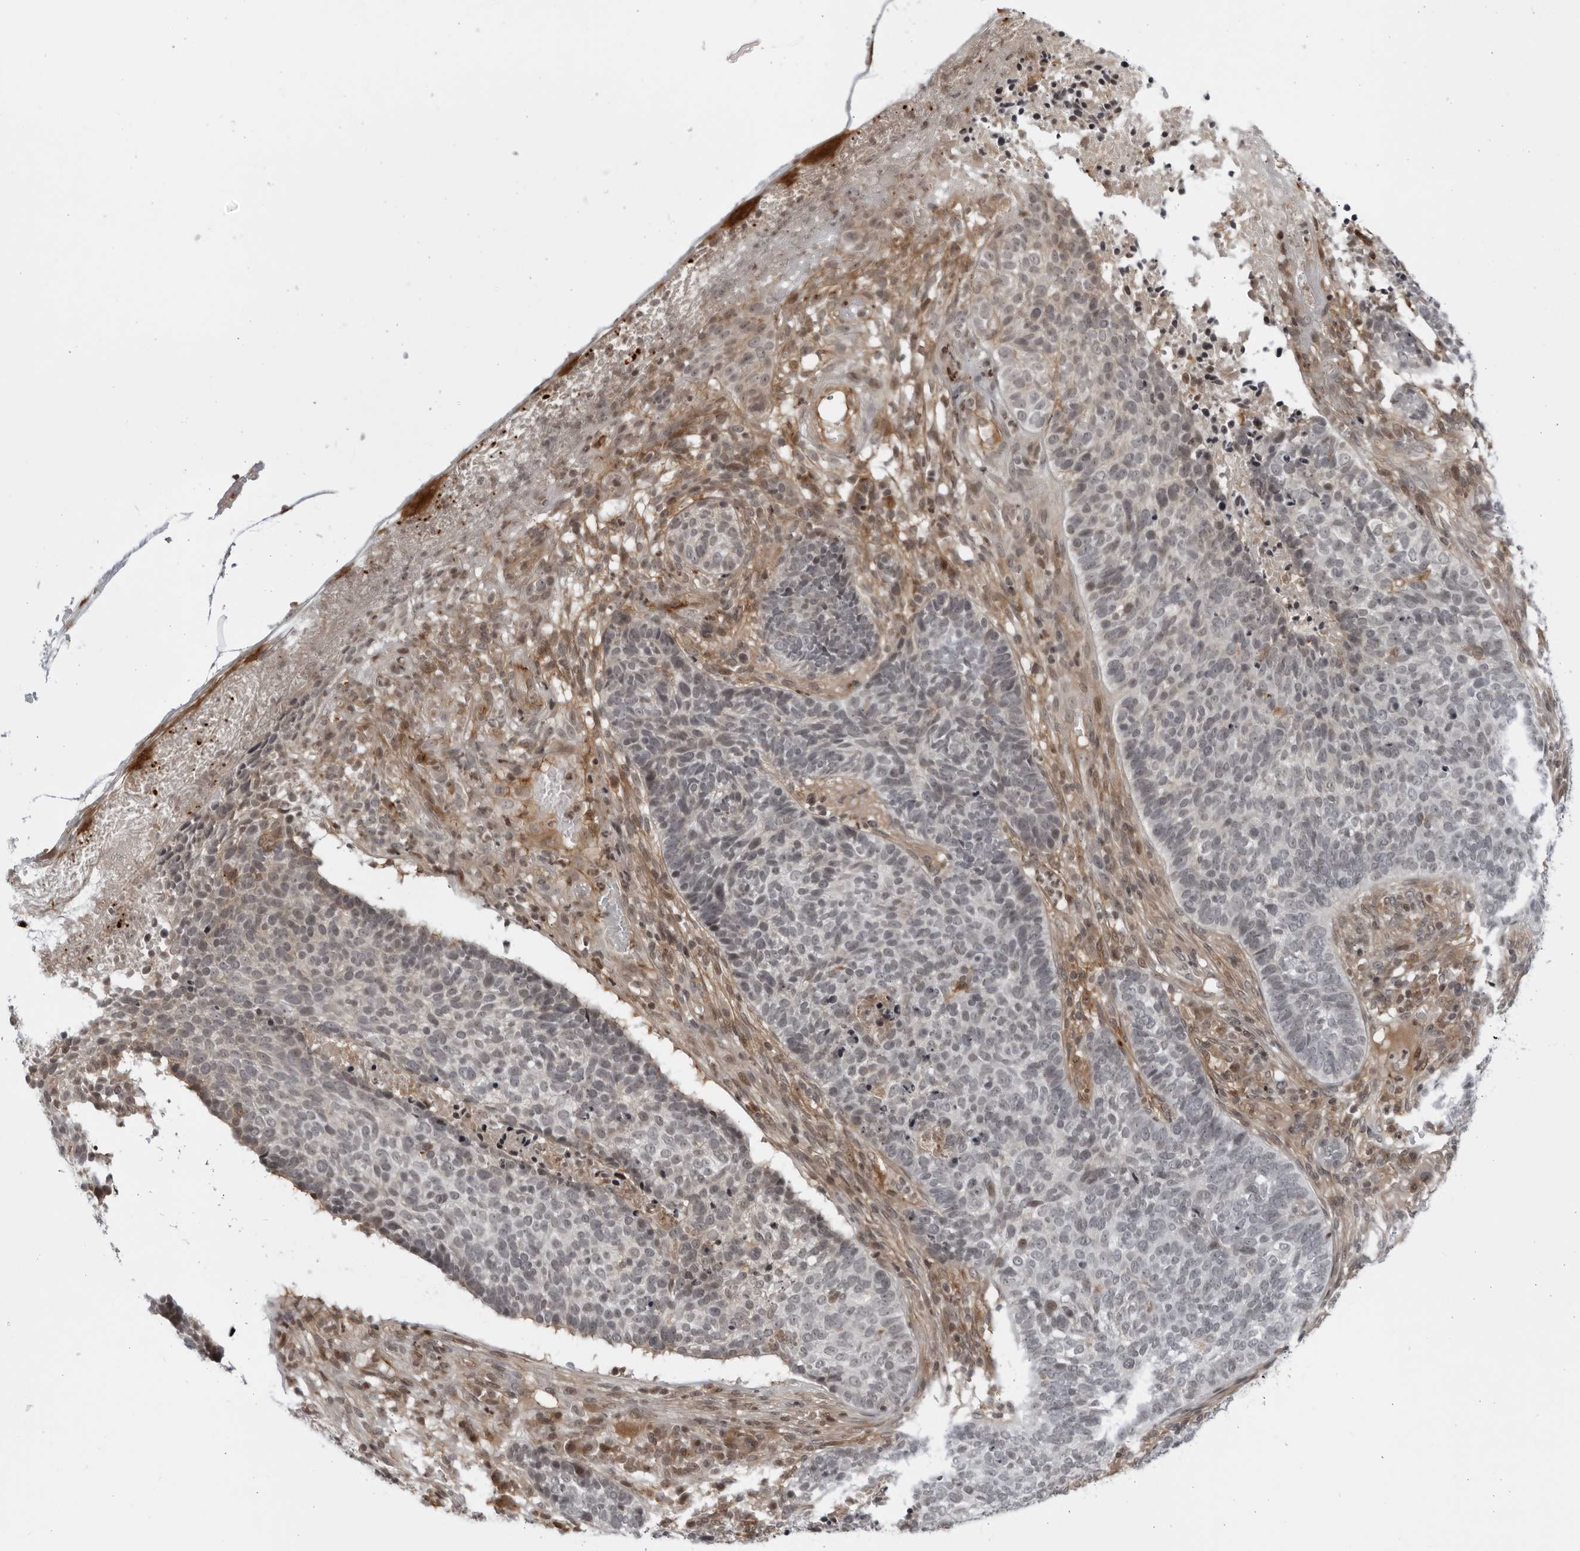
{"staining": {"intensity": "weak", "quantity": "<25%", "location": "cytoplasmic/membranous,nuclear"}, "tissue": "skin cancer", "cell_type": "Tumor cells", "image_type": "cancer", "snomed": [{"axis": "morphology", "description": "Basal cell carcinoma"}, {"axis": "topography", "description": "Skin"}], "caption": "The micrograph shows no significant staining in tumor cells of skin cancer.", "gene": "DTL", "patient": {"sex": "male", "age": 85}}